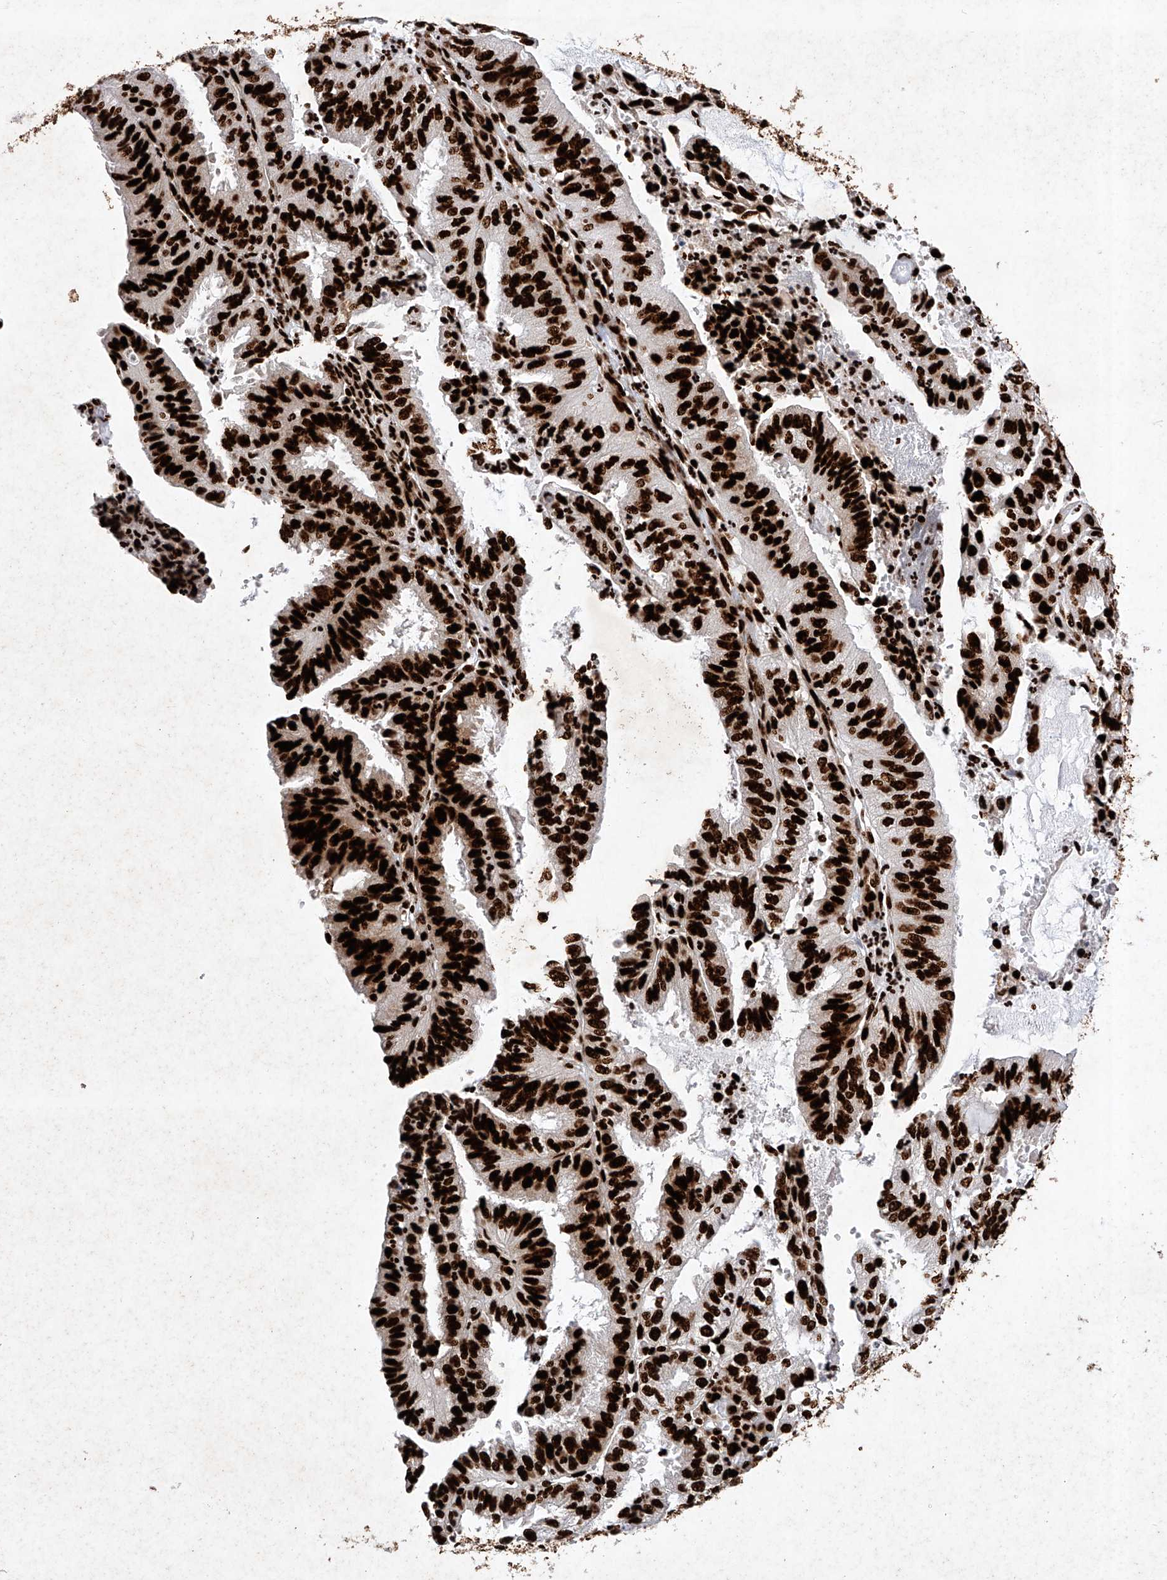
{"staining": {"intensity": "strong", "quantity": ">75%", "location": "nuclear"}, "tissue": "endometrial cancer", "cell_type": "Tumor cells", "image_type": "cancer", "snomed": [{"axis": "morphology", "description": "Adenocarcinoma, NOS"}, {"axis": "topography", "description": "Uterus"}], "caption": "Endometrial cancer (adenocarcinoma) stained with DAB IHC demonstrates high levels of strong nuclear positivity in about >75% of tumor cells.", "gene": "SRSF6", "patient": {"sex": "female", "age": 60}}